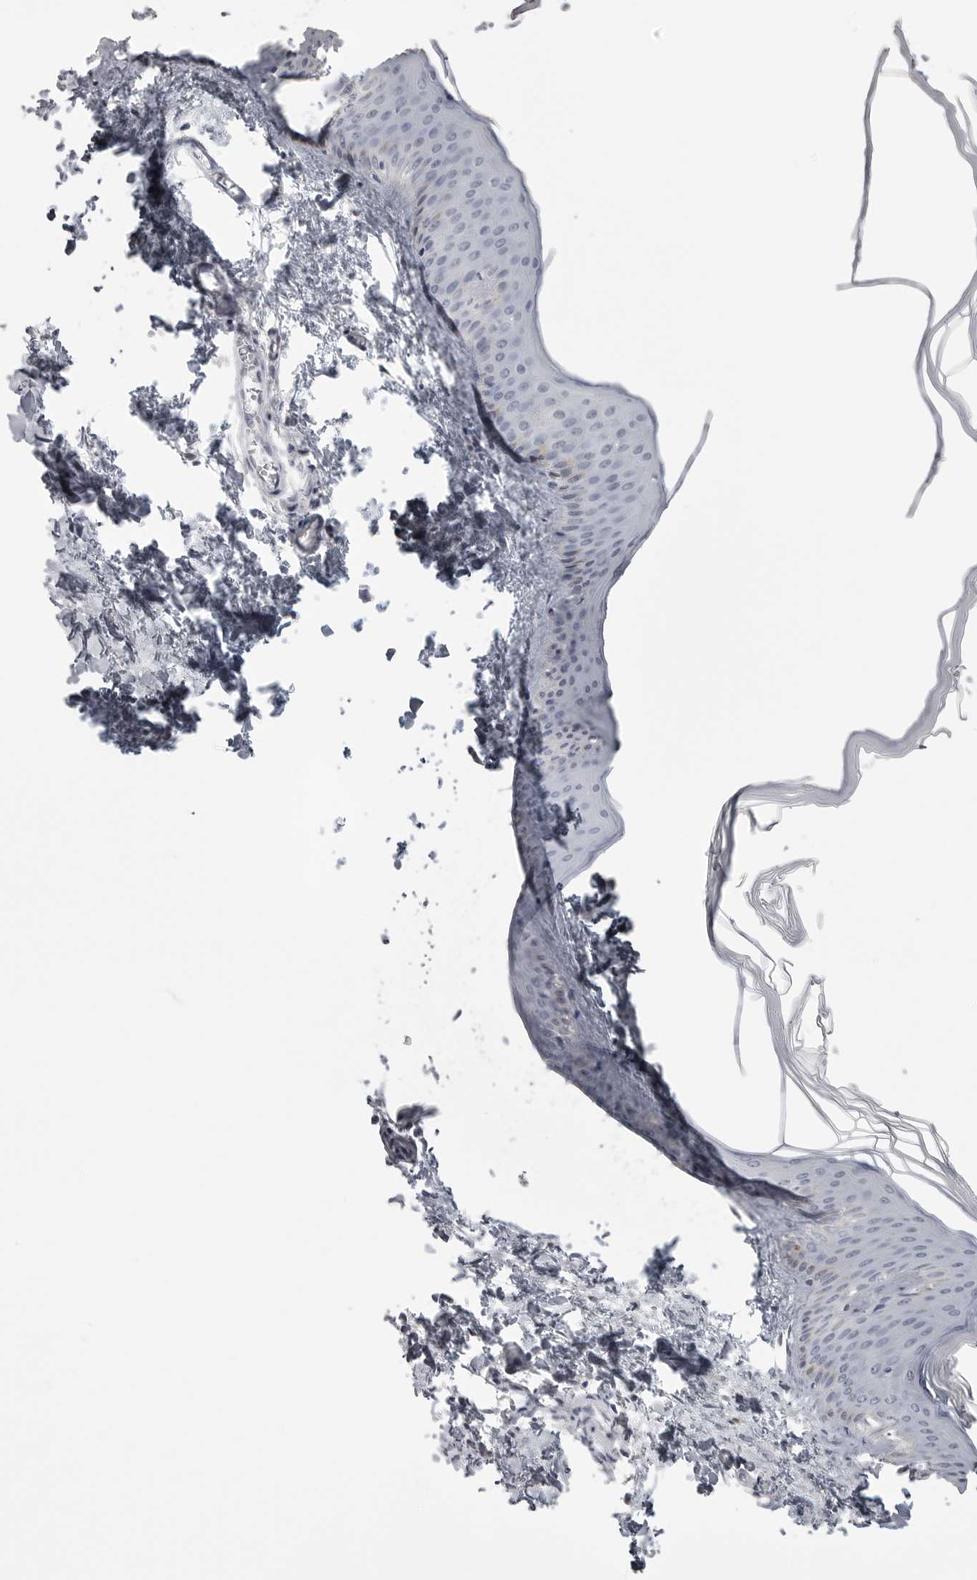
{"staining": {"intensity": "negative", "quantity": "none", "location": "none"}, "tissue": "skin", "cell_type": "Fibroblasts", "image_type": "normal", "snomed": [{"axis": "morphology", "description": "Normal tissue, NOS"}, {"axis": "topography", "description": "Skin"}], "caption": "DAB (3,3'-diaminobenzidine) immunohistochemical staining of unremarkable human skin reveals no significant expression in fibroblasts. (Immunohistochemistry, brightfield microscopy, high magnification).", "gene": "GPN2", "patient": {"sex": "female", "age": 27}}